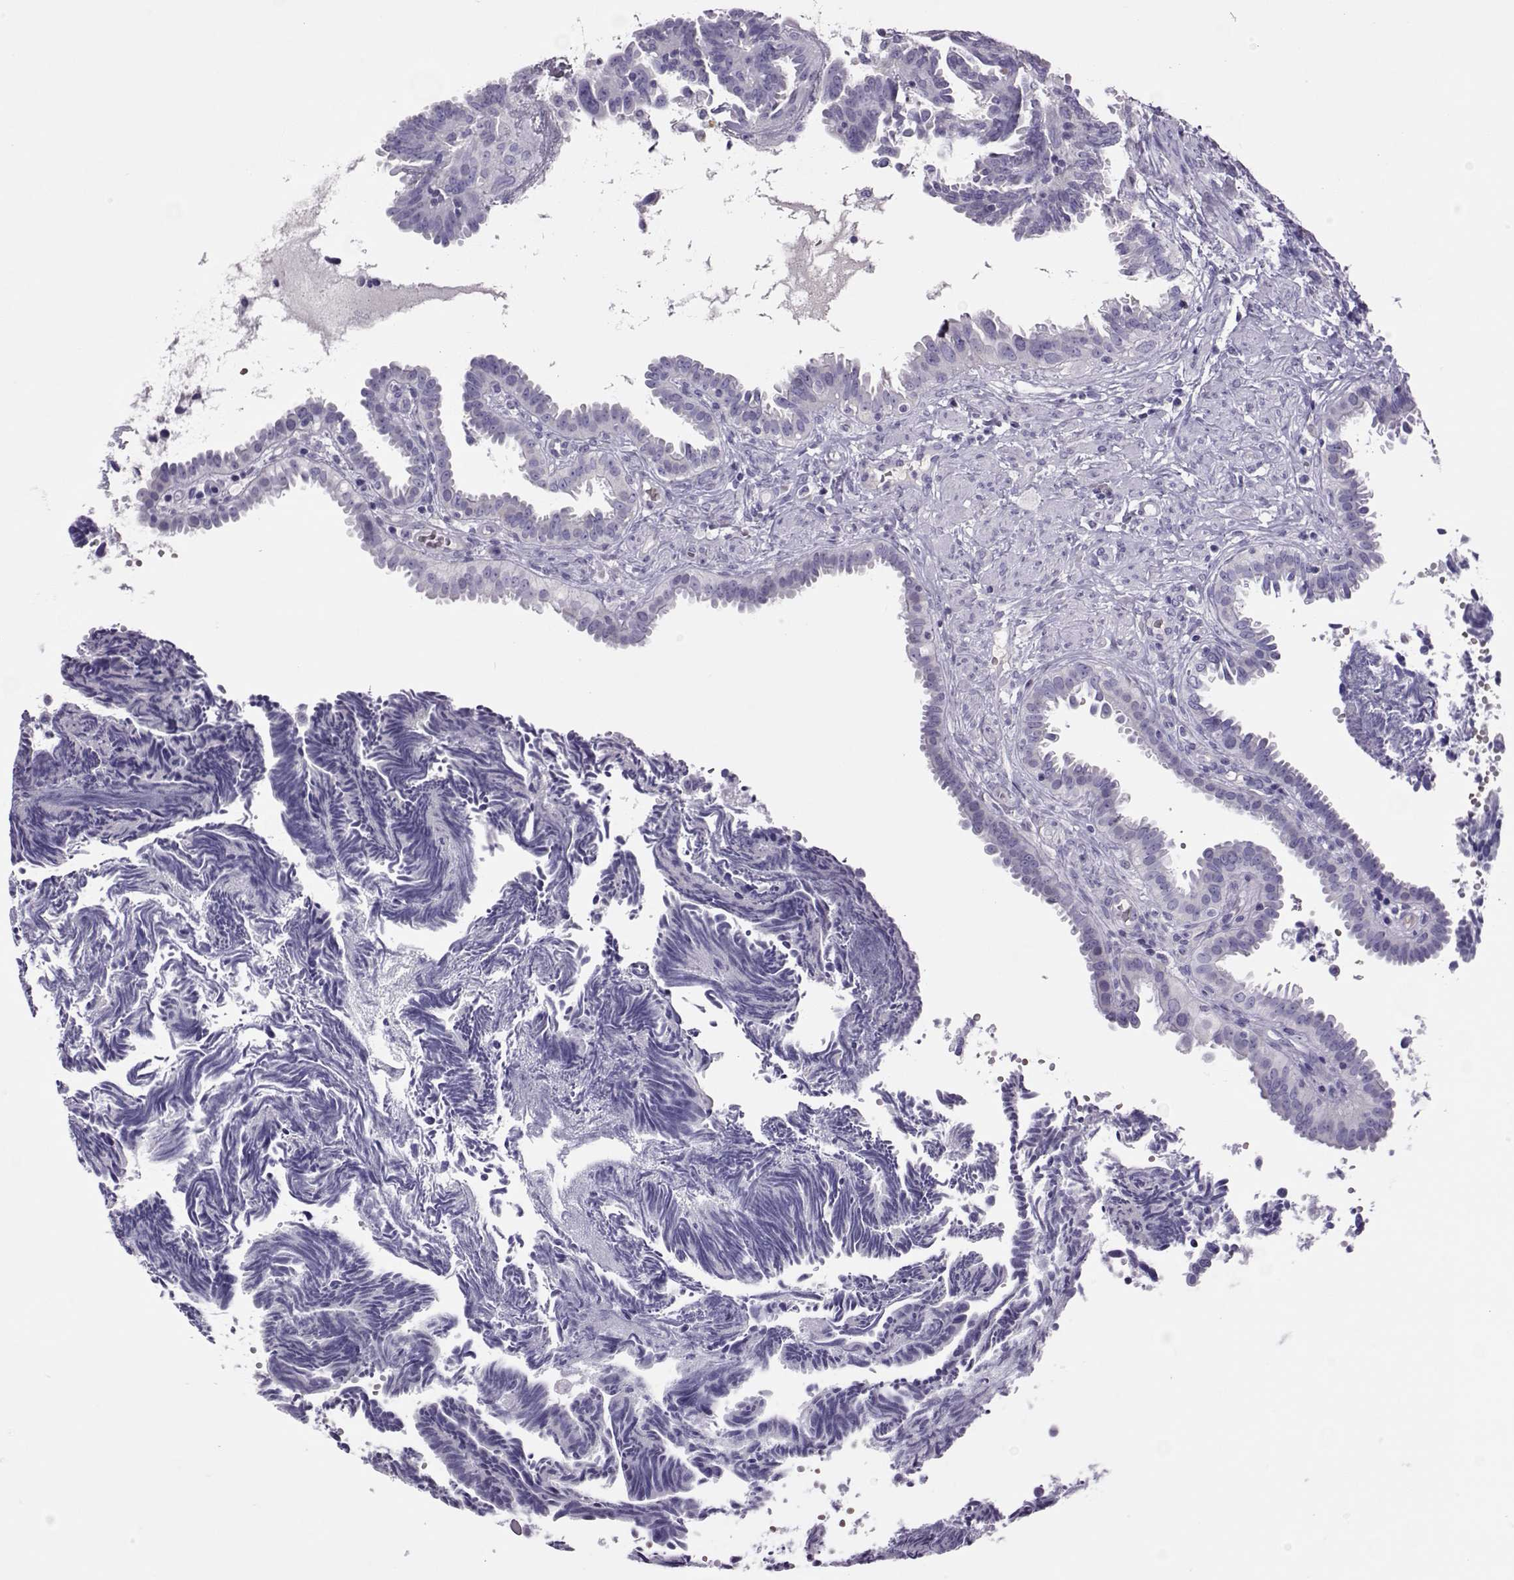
{"staining": {"intensity": "negative", "quantity": "none", "location": "none"}, "tissue": "fallopian tube", "cell_type": "Glandular cells", "image_type": "normal", "snomed": [{"axis": "morphology", "description": "Normal tissue, NOS"}, {"axis": "topography", "description": "Fallopian tube"}], "caption": "DAB immunohistochemical staining of benign human fallopian tube demonstrates no significant positivity in glandular cells. The staining is performed using DAB brown chromogen with nuclei counter-stained in using hematoxylin.", "gene": "LINGO1", "patient": {"sex": "female", "age": 39}}